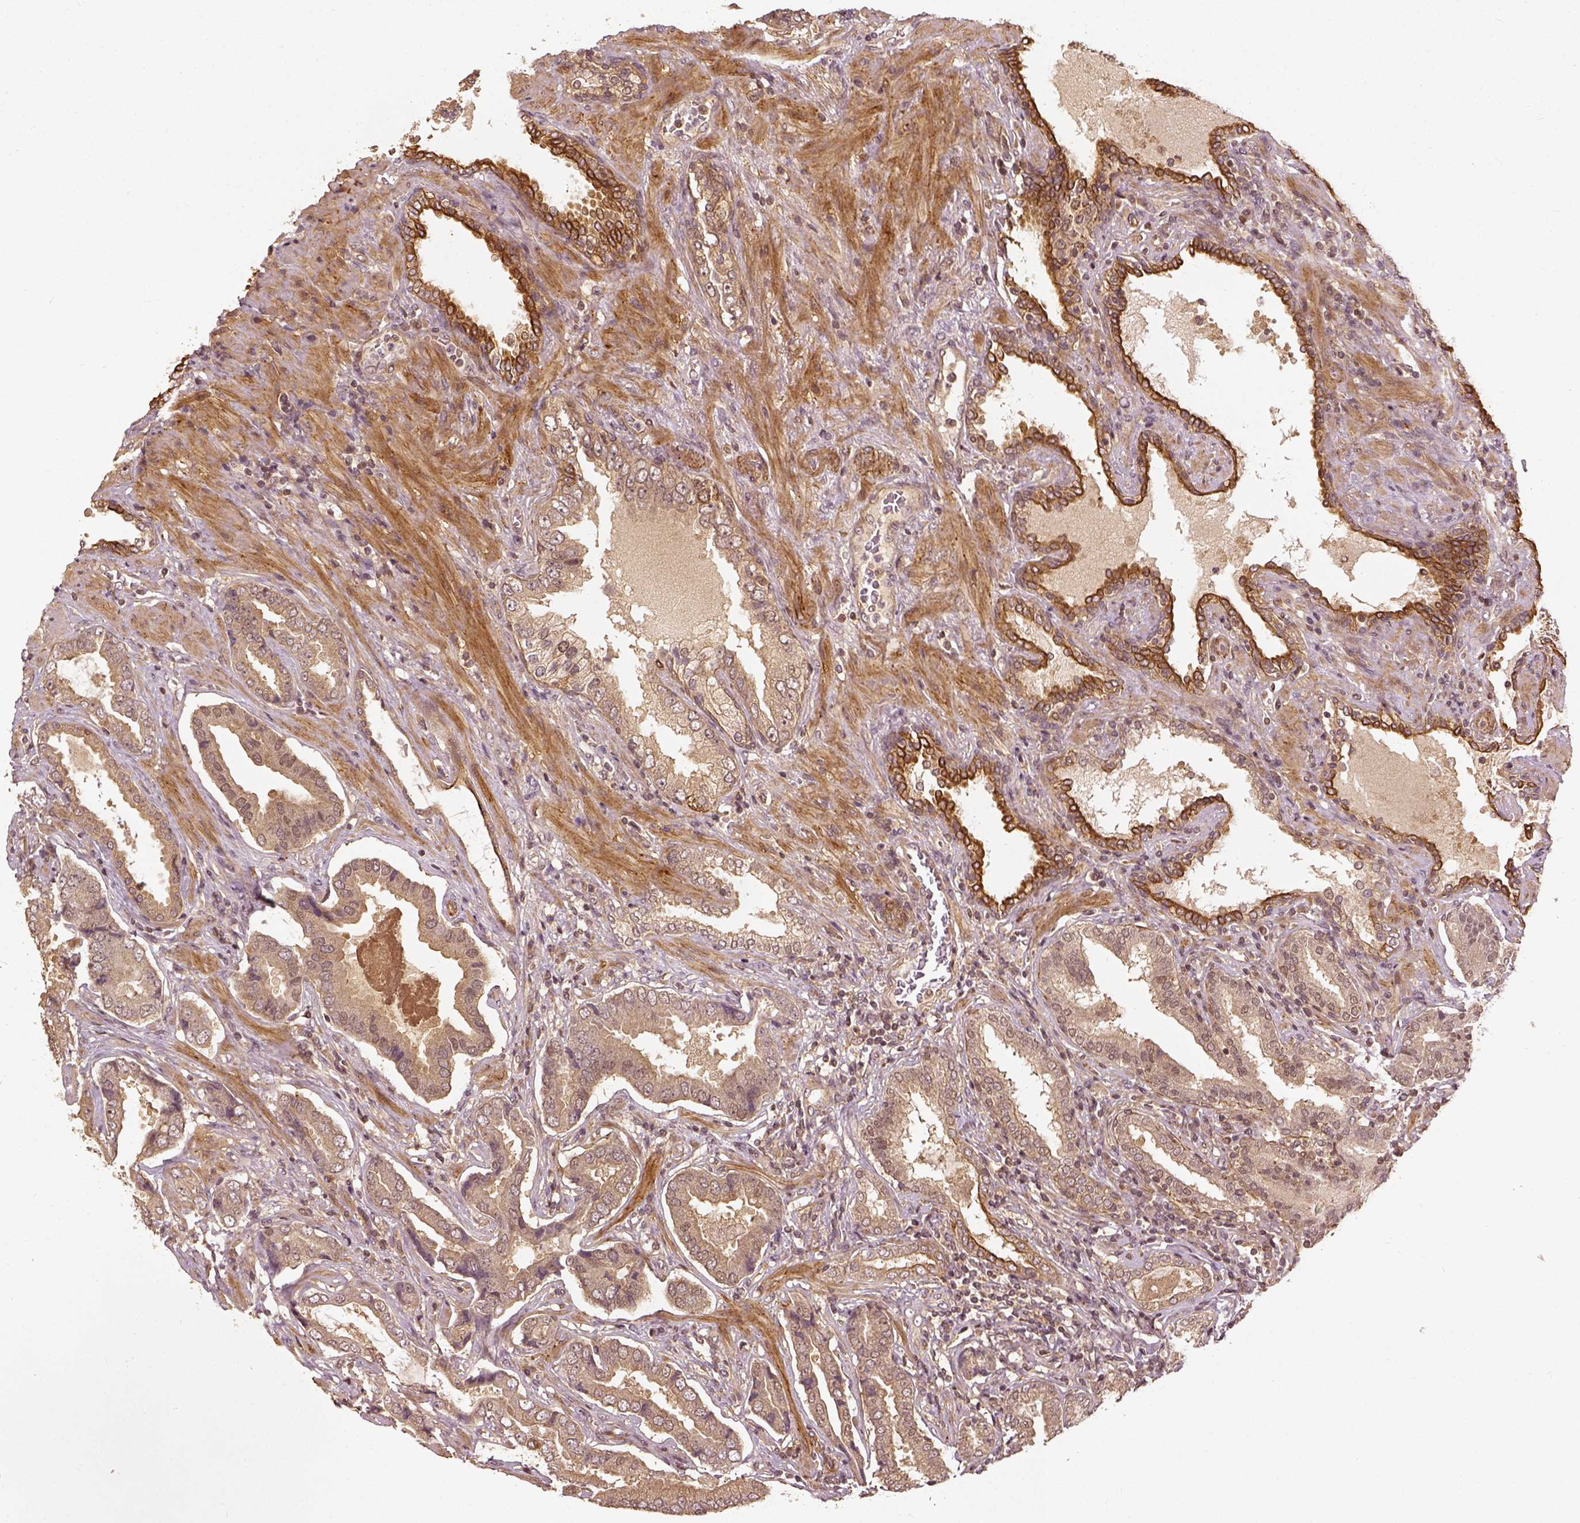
{"staining": {"intensity": "weak", "quantity": ">75%", "location": "cytoplasmic/membranous"}, "tissue": "prostate cancer", "cell_type": "Tumor cells", "image_type": "cancer", "snomed": [{"axis": "morphology", "description": "Adenocarcinoma, NOS"}, {"axis": "topography", "description": "Prostate"}], "caption": "There is low levels of weak cytoplasmic/membranous expression in tumor cells of prostate adenocarcinoma, as demonstrated by immunohistochemical staining (brown color).", "gene": "VEGFA", "patient": {"sex": "male", "age": 64}}